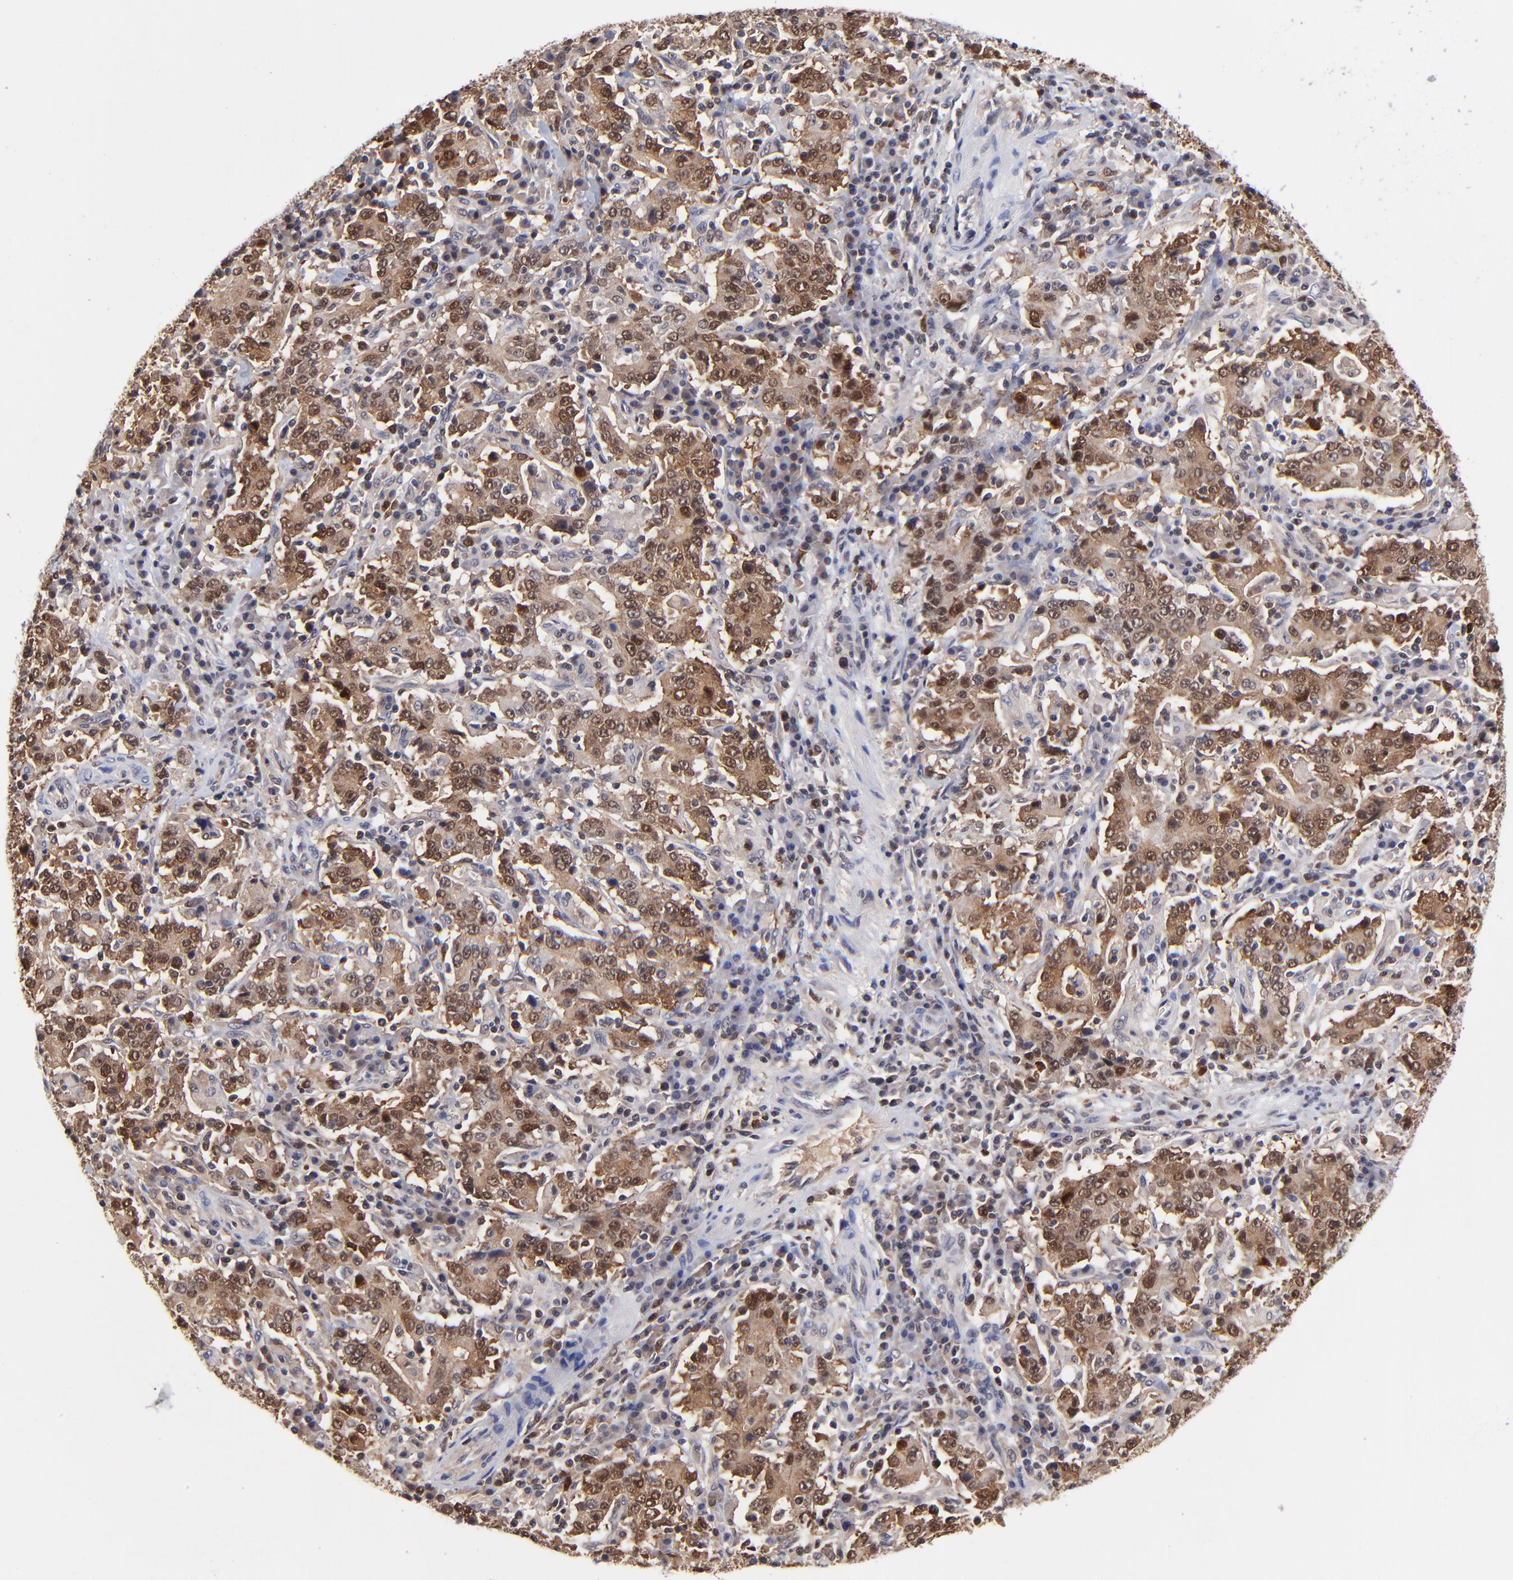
{"staining": {"intensity": "moderate", "quantity": ">75%", "location": "cytoplasmic/membranous,nuclear"}, "tissue": "stomach cancer", "cell_type": "Tumor cells", "image_type": "cancer", "snomed": [{"axis": "morphology", "description": "Normal tissue, NOS"}, {"axis": "morphology", "description": "Adenocarcinoma, NOS"}, {"axis": "topography", "description": "Stomach, upper"}, {"axis": "topography", "description": "Stomach"}], "caption": "Brown immunohistochemical staining in stomach adenocarcinoma exhibits moderate cytoplasmic/membranous and nuclear staining in about >75% of tumor cells.", "gene": "DCTPP1", "patient": {"sex": "male", "age": 59}}